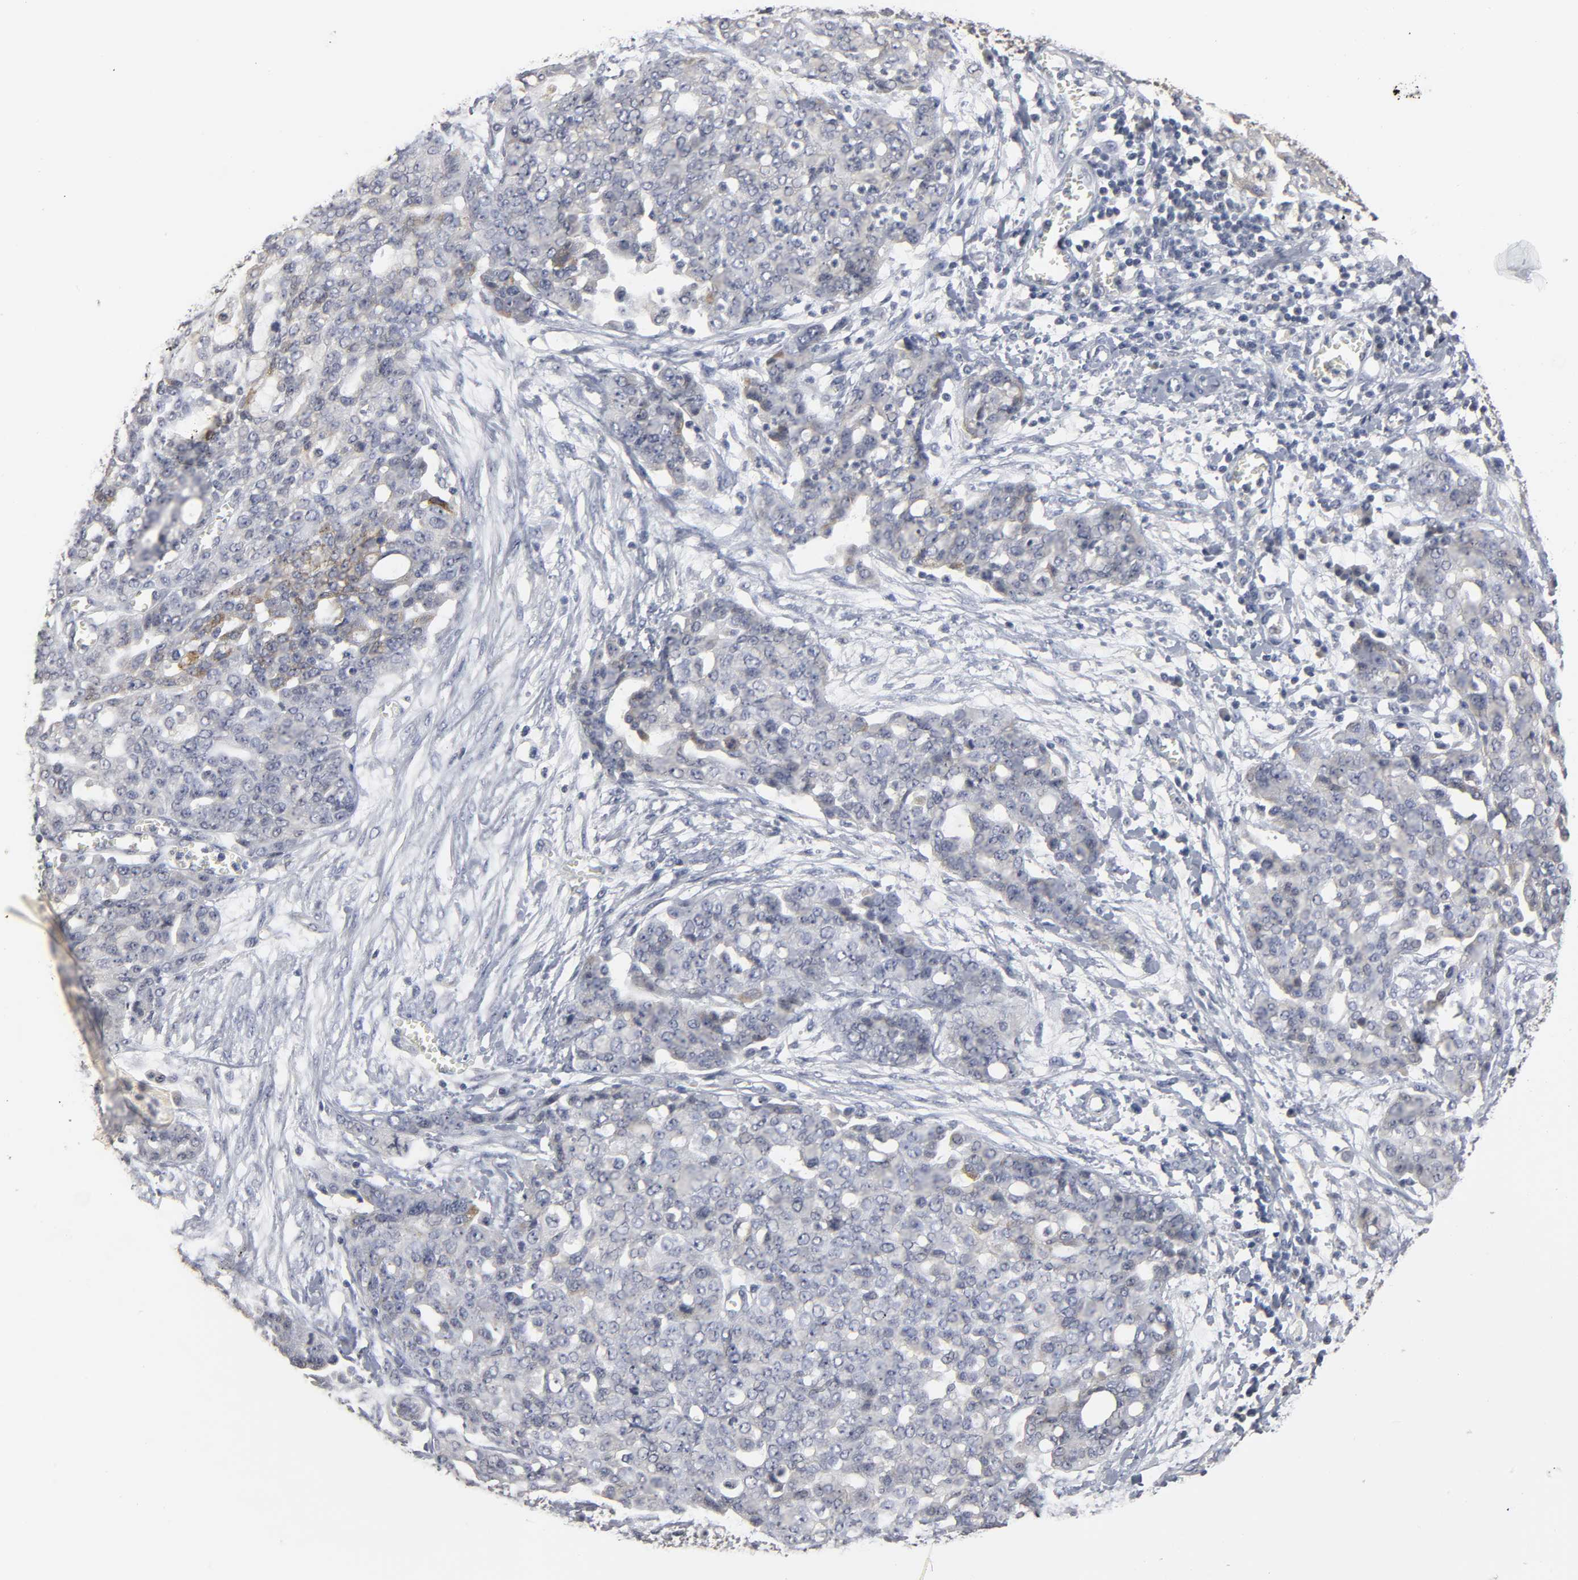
{"staining": {"intensity": "weak", "quantity": "<25%", "location": "cytoplasmic/membranous"}, "tissue": "ovarian cancer", "cell_type": "Tumor cells", "image_type": "cancer", "snomed": [{"axis": "morphology", "description": "Cystadenocarcinoma, serous, NOS"}, {"axis": "topography", "description": "Soft tissue"}, {"axis": "topography", "description": "Ovary"}], "caption": "Immunohistochemistry histopathology image of neoplastic tissue: serous cystadenocarcinoma (ovarian) stained with DAB displays no significant protein positivity in tumor cells. The staining was performed using DAB to visualize the protein expression in brown, while the nuclei were stained in blue with hematoxylin (Magnification: 20x).", "gene": "TCAP", "patient": {"sex": "female", "age": 57}}